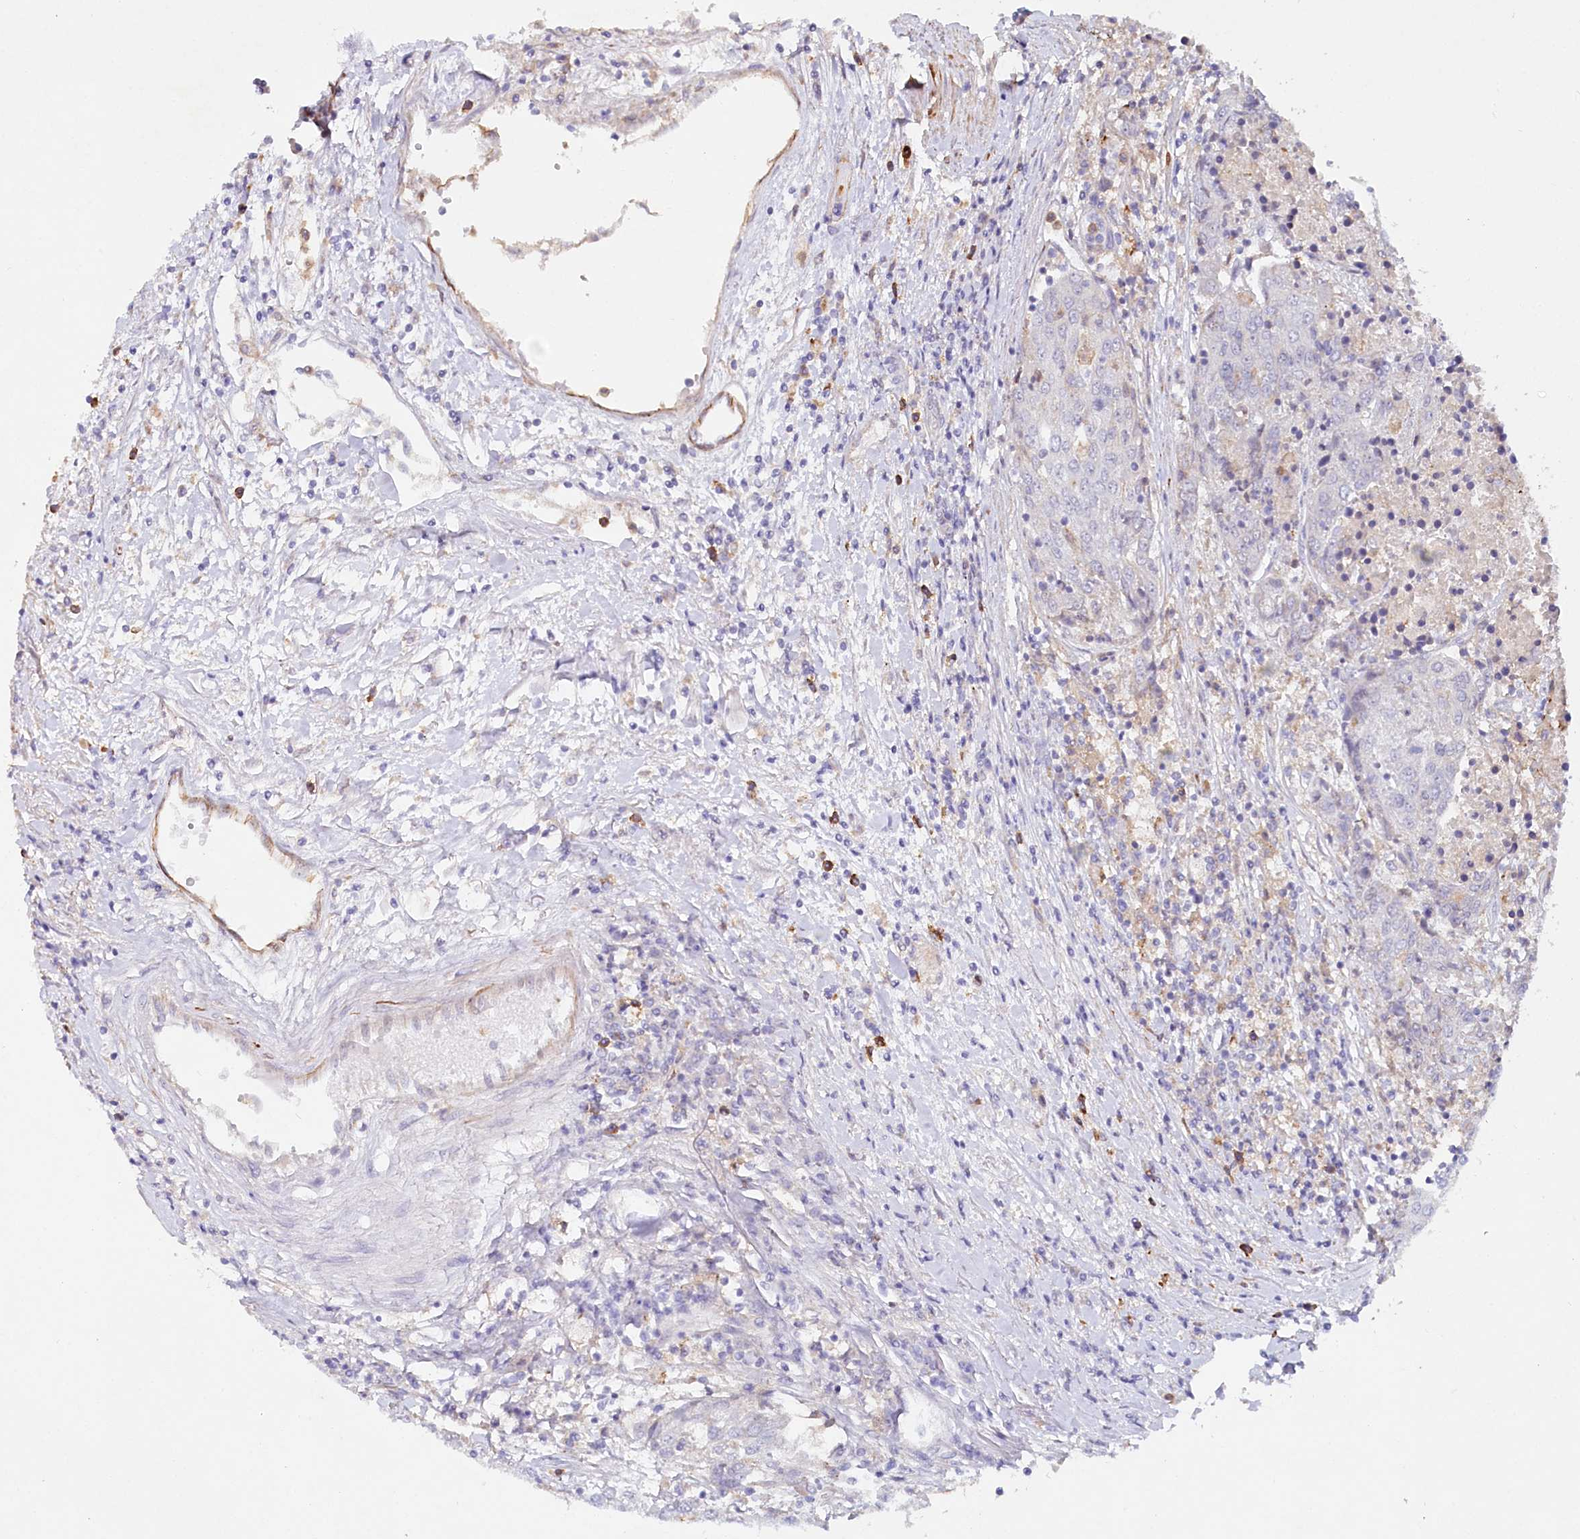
{"staining": {"intensity": "negative", "quantity": "none", "location": "none"}, "tissue": "urothelial cancer", "cell_type": "Tumor cells", "image_type": "cancer", "snomed": [{"axis": "morphology", "description": "Urothelial carcinoma, High grade"}, {"axis": "topography", "description": "Urinary bladder"}], "caption": "Immunohistochemical staining of human urothelial carcinoma (high-grade) exhibits no significant positivity in tumor cells.", "gene": "ALDH3B1", "patient": {"sex": "female", "age": 85}}